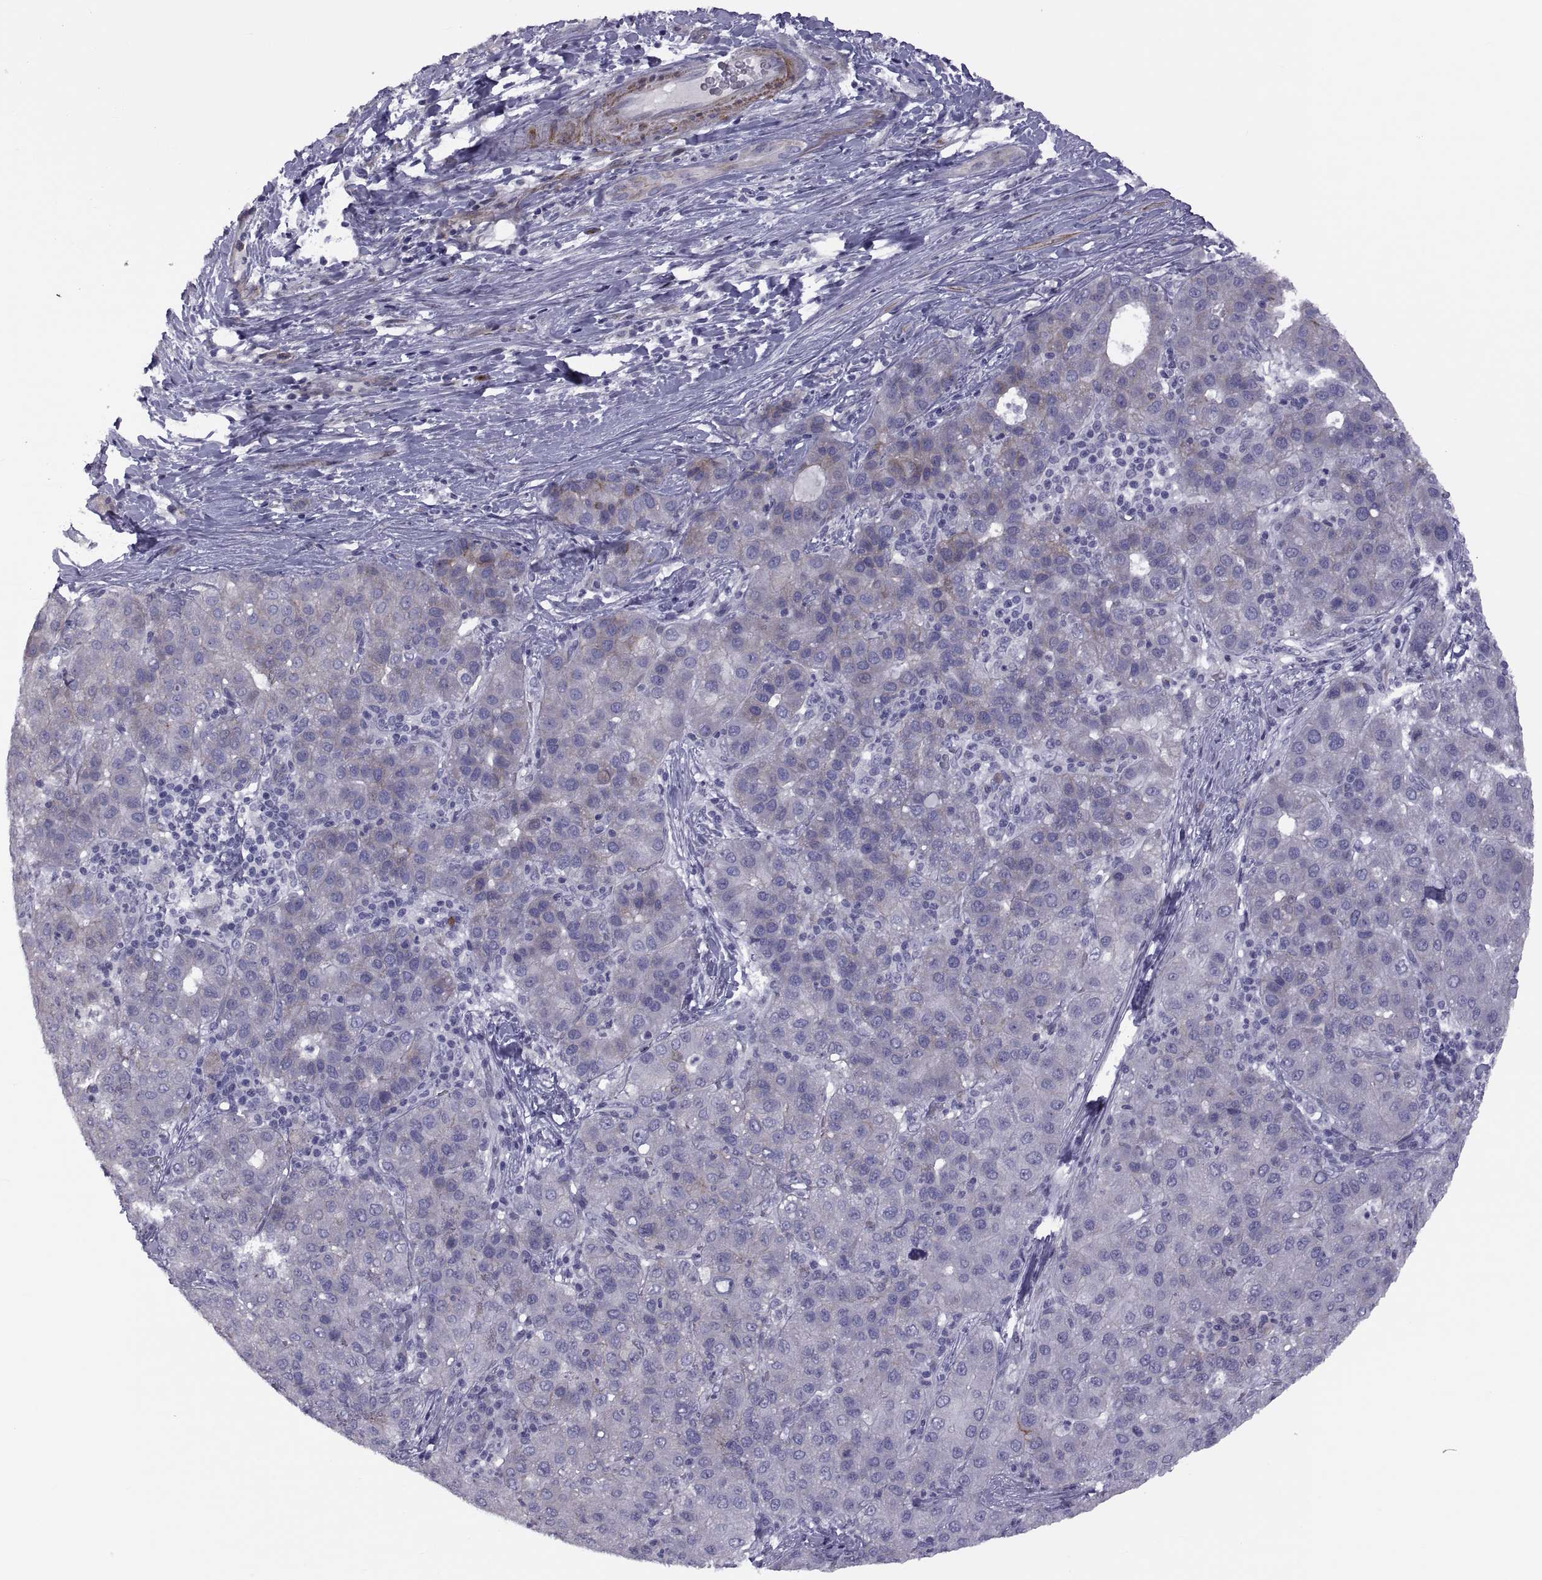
{"staining": {"intensity": "moderate", "quantity": "<25%", "location": "cytoplasmic/membranous"}, "tissue": "liver cancer", "cell_type": "Tumor cells", "image_type": "cancer", "snomed": [{"axis": "morphology", "description": "Carcinoma, Hepatocellular, NOS"}, {"axis": "topography", "description": "Liver"}], "caption": "Protein positivity by IHC shows moderate cytoplasmic/membranous positivity in about <25% of tumor cells in liver cancer (hepatocellular carcinoma).", "gene": "TMEM158", "patient": {"sex": "male", "age": 65}}